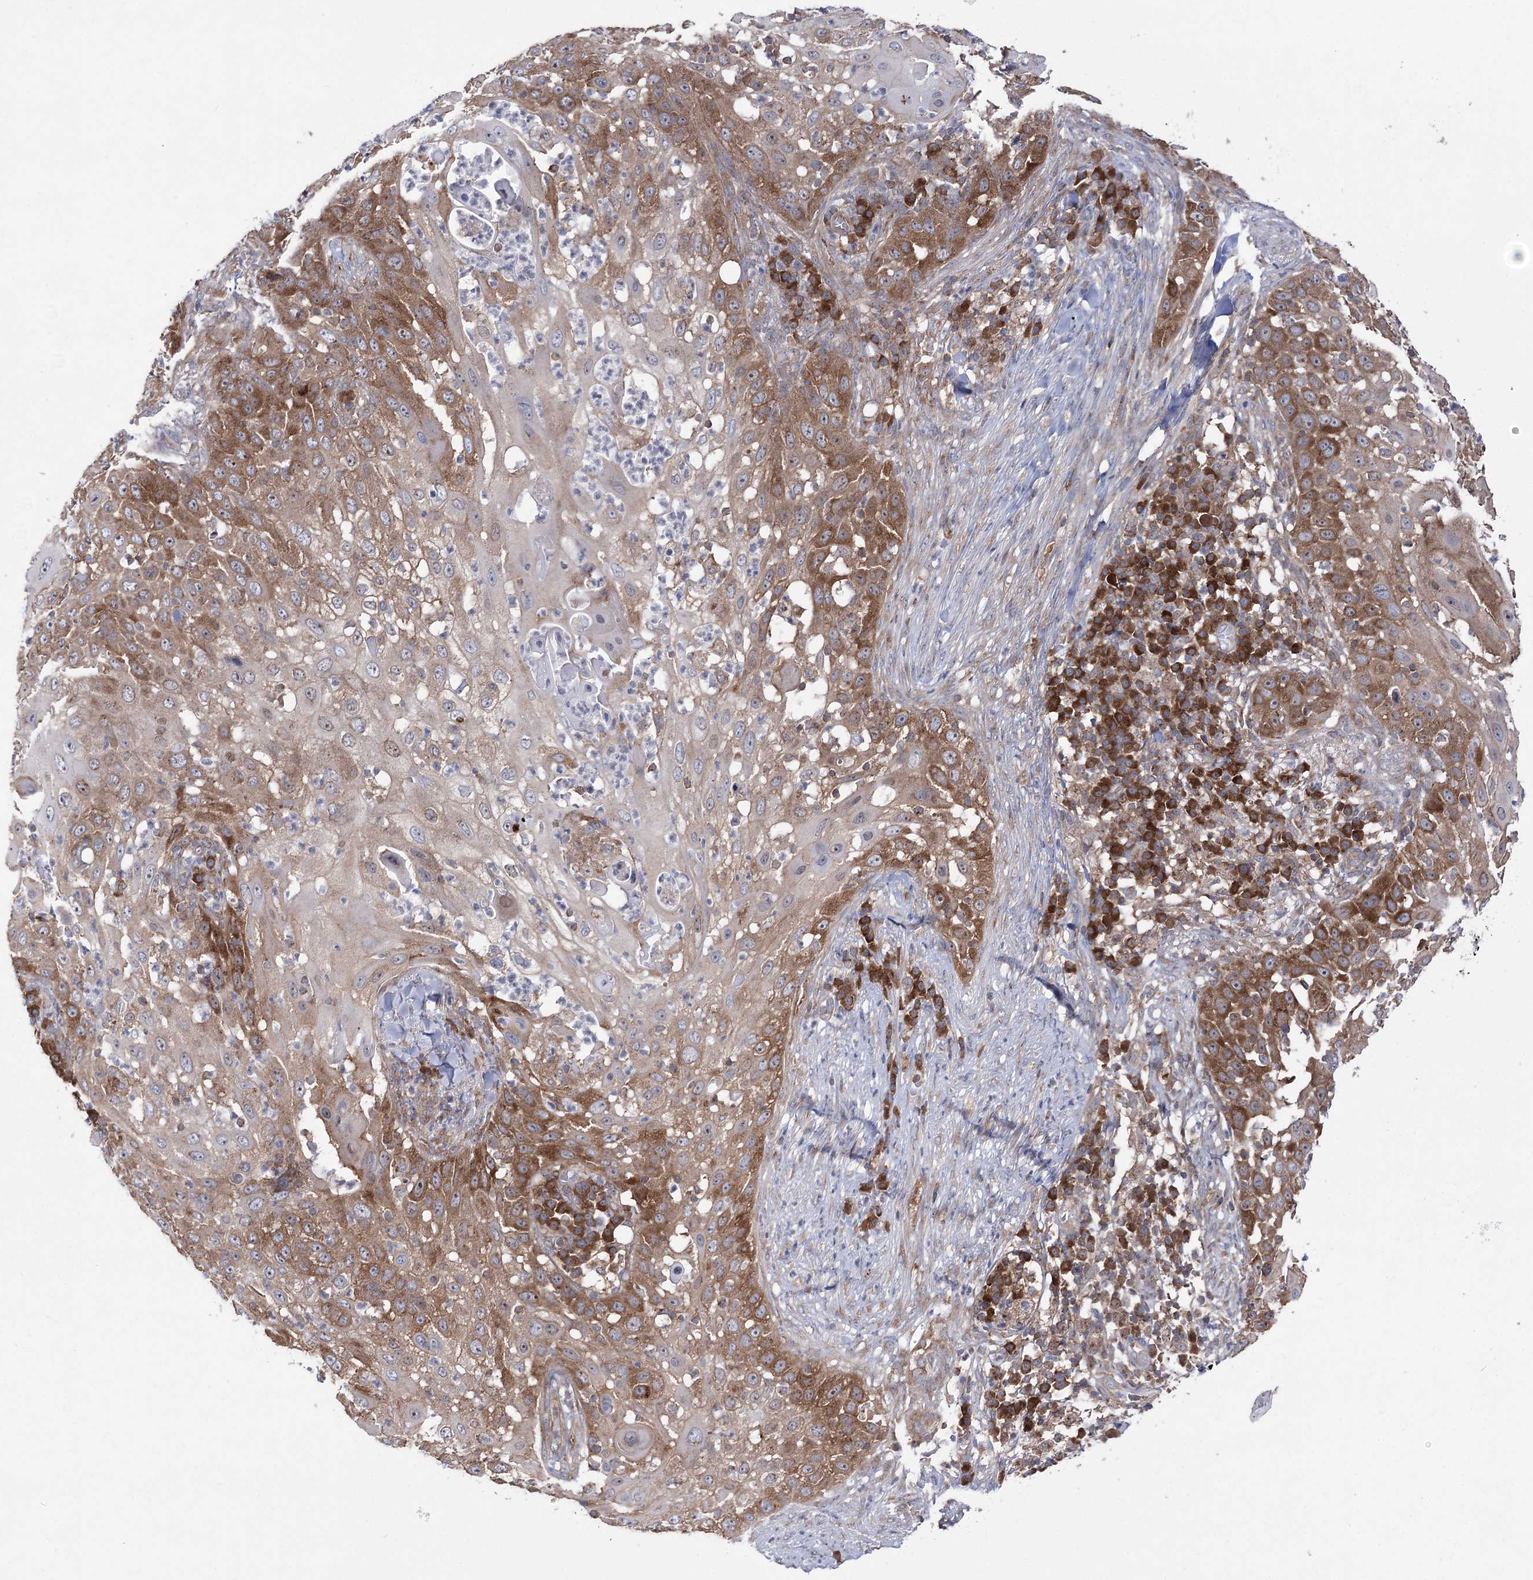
{"staining": {"intensity": "moderate", "quantity": ">75%", "location": "cytoplasmic/membranous"}, "tissue": "skin cancer", "cell_type": "Tumor cells", "image_type": "cancer", "snomed": [{"axis": "morphology", "description": "Squamous cell carcinoma, NOS"}, {"axis": "topography", "description": "Skin"}], "caption": "Approximately >75% of tumor cells in squamous cell carcinoma (skin) reveal moderate cytoplasmic/membranous protein positivity as visualized by brown immunohistochemical staining.", "gene": "ZNF622", "patient": {"sex": "female", "age": 44}}